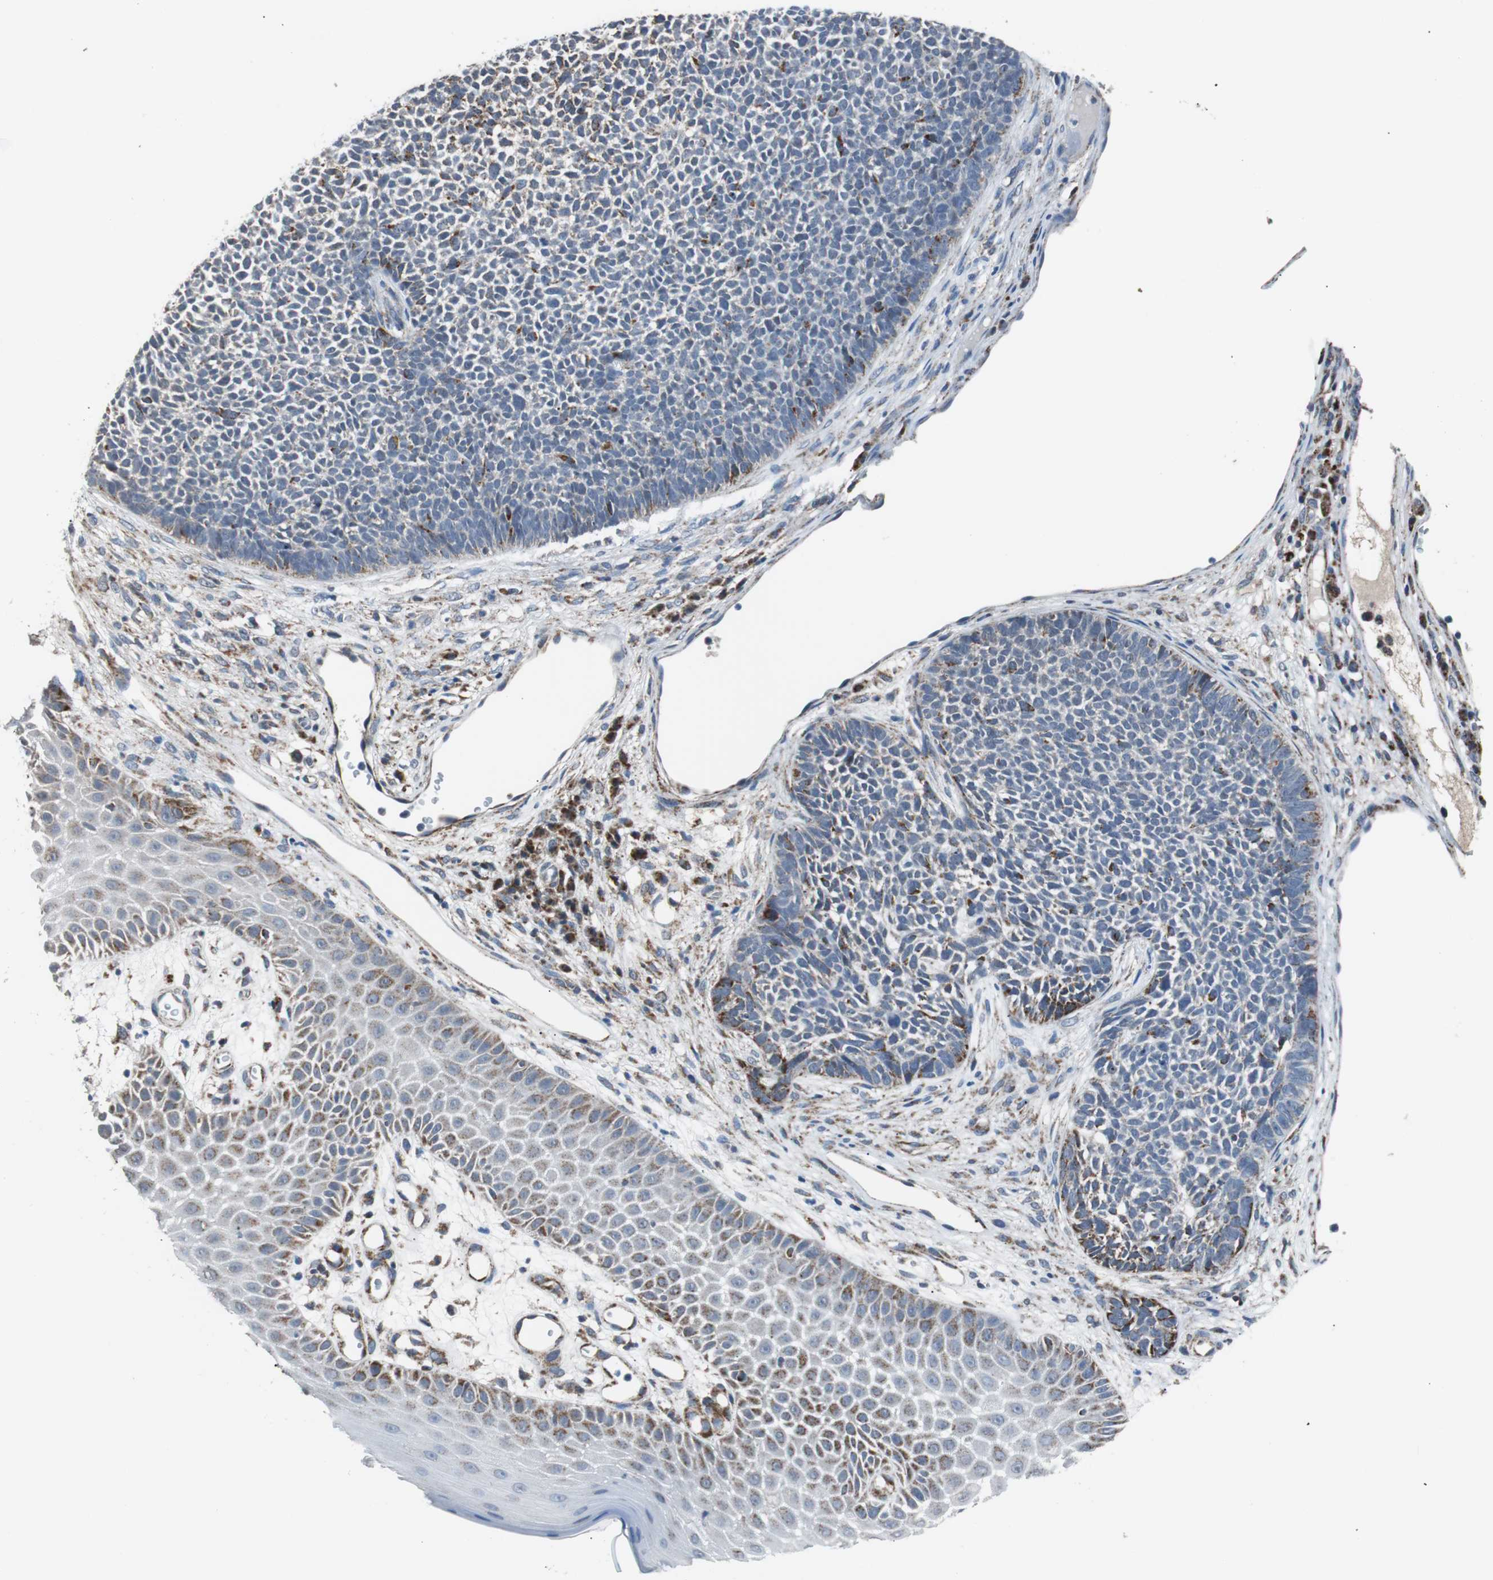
{"staining": {"intensity": "strong", "quantity": "<25%", "location": "cytoplasmic/membranous"}, "tissue": "skin cancer", "cell_type": "Tumor cells", "image_type": "cancer", "snomed": [{"axis": "morphology", "description": "Basal cell carcinoma"}, {"axis": "topography", "description": "Skin"}], "caption": "Human skin basal cell carcinoma stained with a brown dye demonstrates strong cytoplasmic/membranous positive positivity in about <25% of tumor cells.", "gene": "PITRM1", "patient": {"sex": "female", "age": 84}}